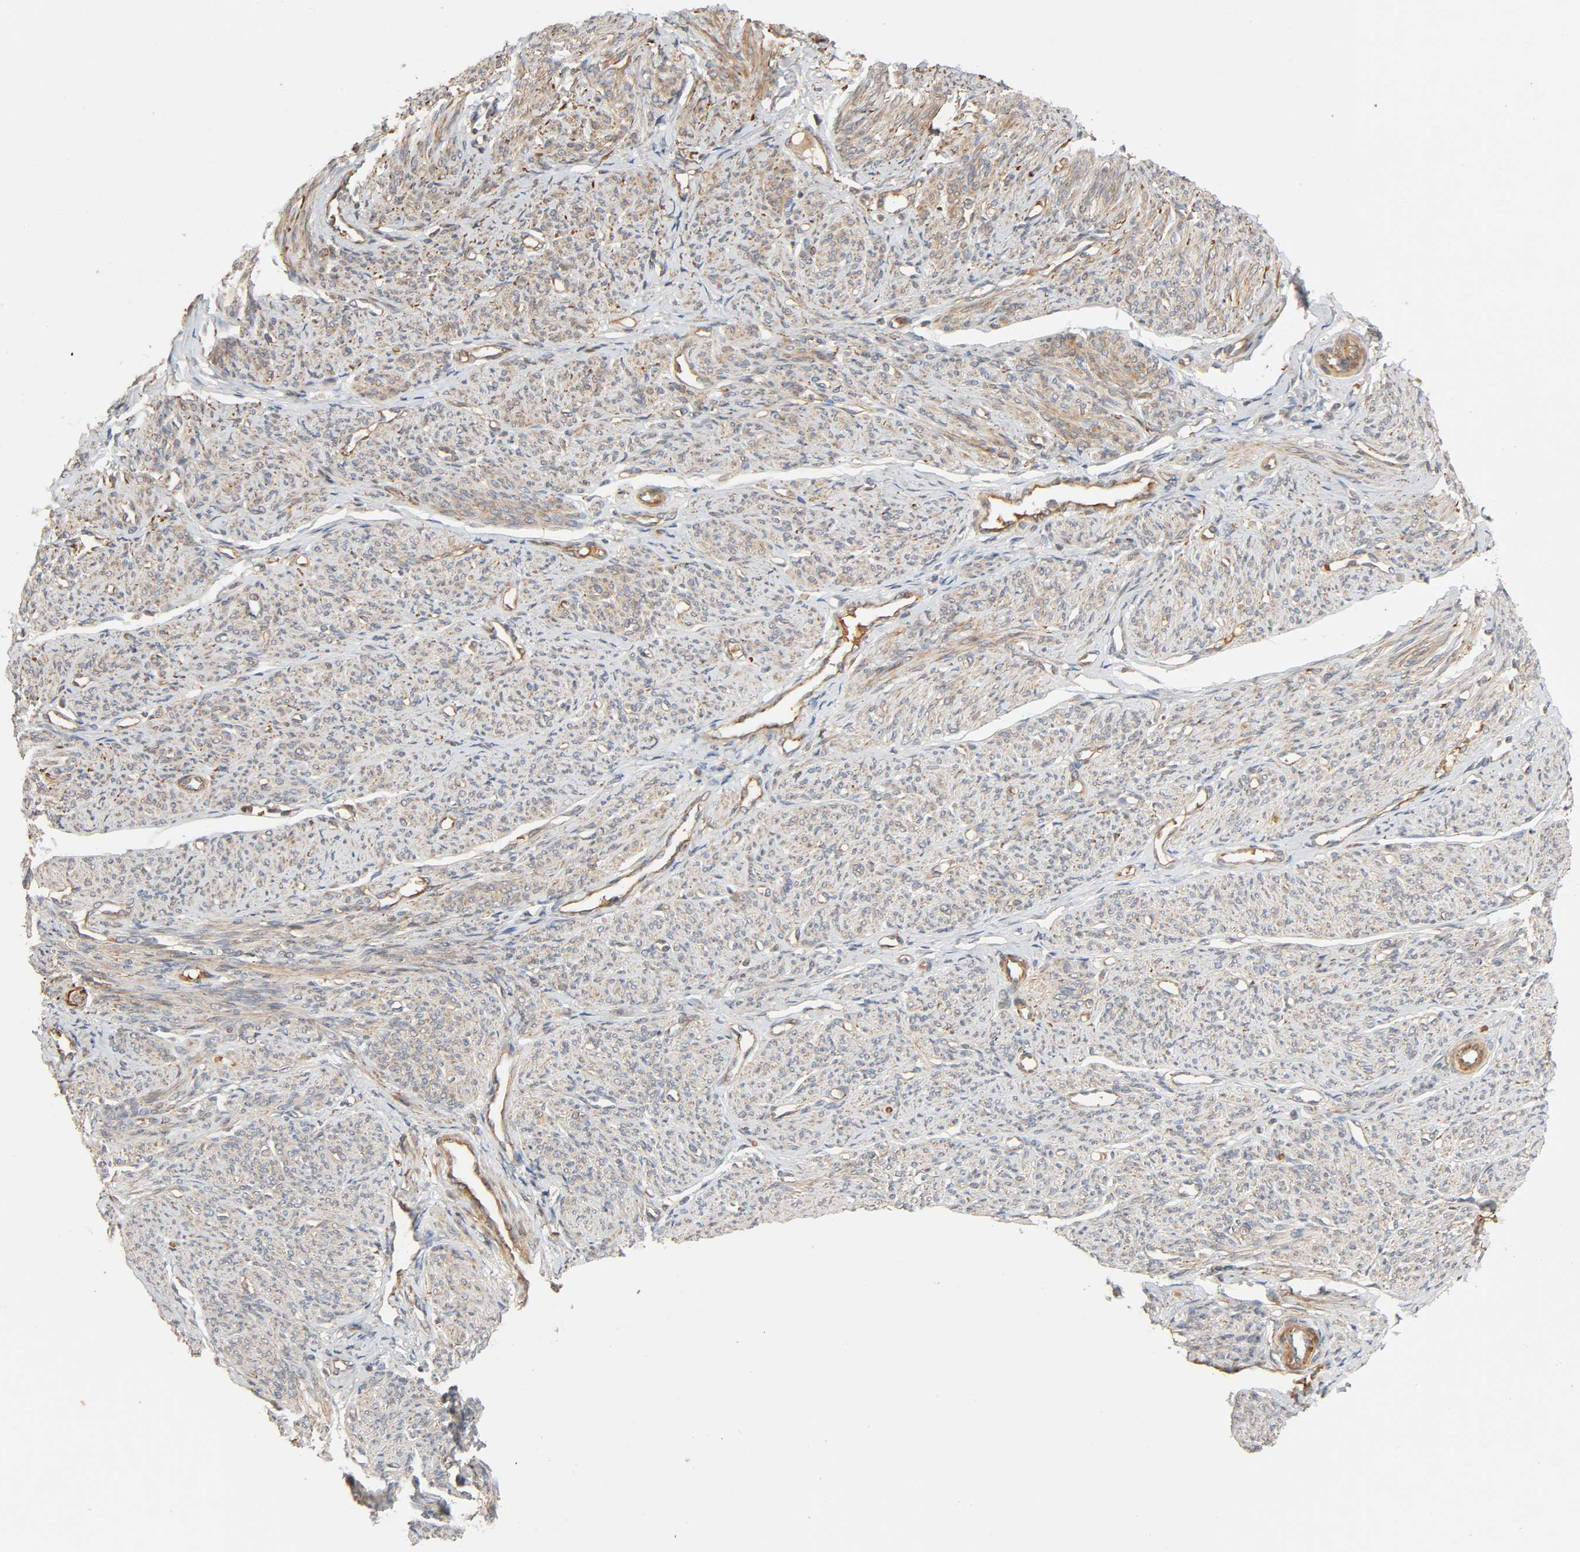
{"staining": {"intensity": "moderate", "quantity": ">75%", "location": "cytoplasmic/membranous"}, "tissue": "smooth muscle", "cell_type": "Smooth muscle cells", "image_type": "normal", "snomed": [{"axis": "morphology", "description": "Normal tissue, NOS"}, {"axis": "topography", "description": "Smooth muscle"}], "caption": "Moderate cytoplasmic/membranous staining for a protein is appreciated in approximately >75% of smooth muscle cells of unremarkable smooth muscle using immunohistochemistry.", "gene": "SGSM1", "patient": {"sex": "female", "age": 65}}